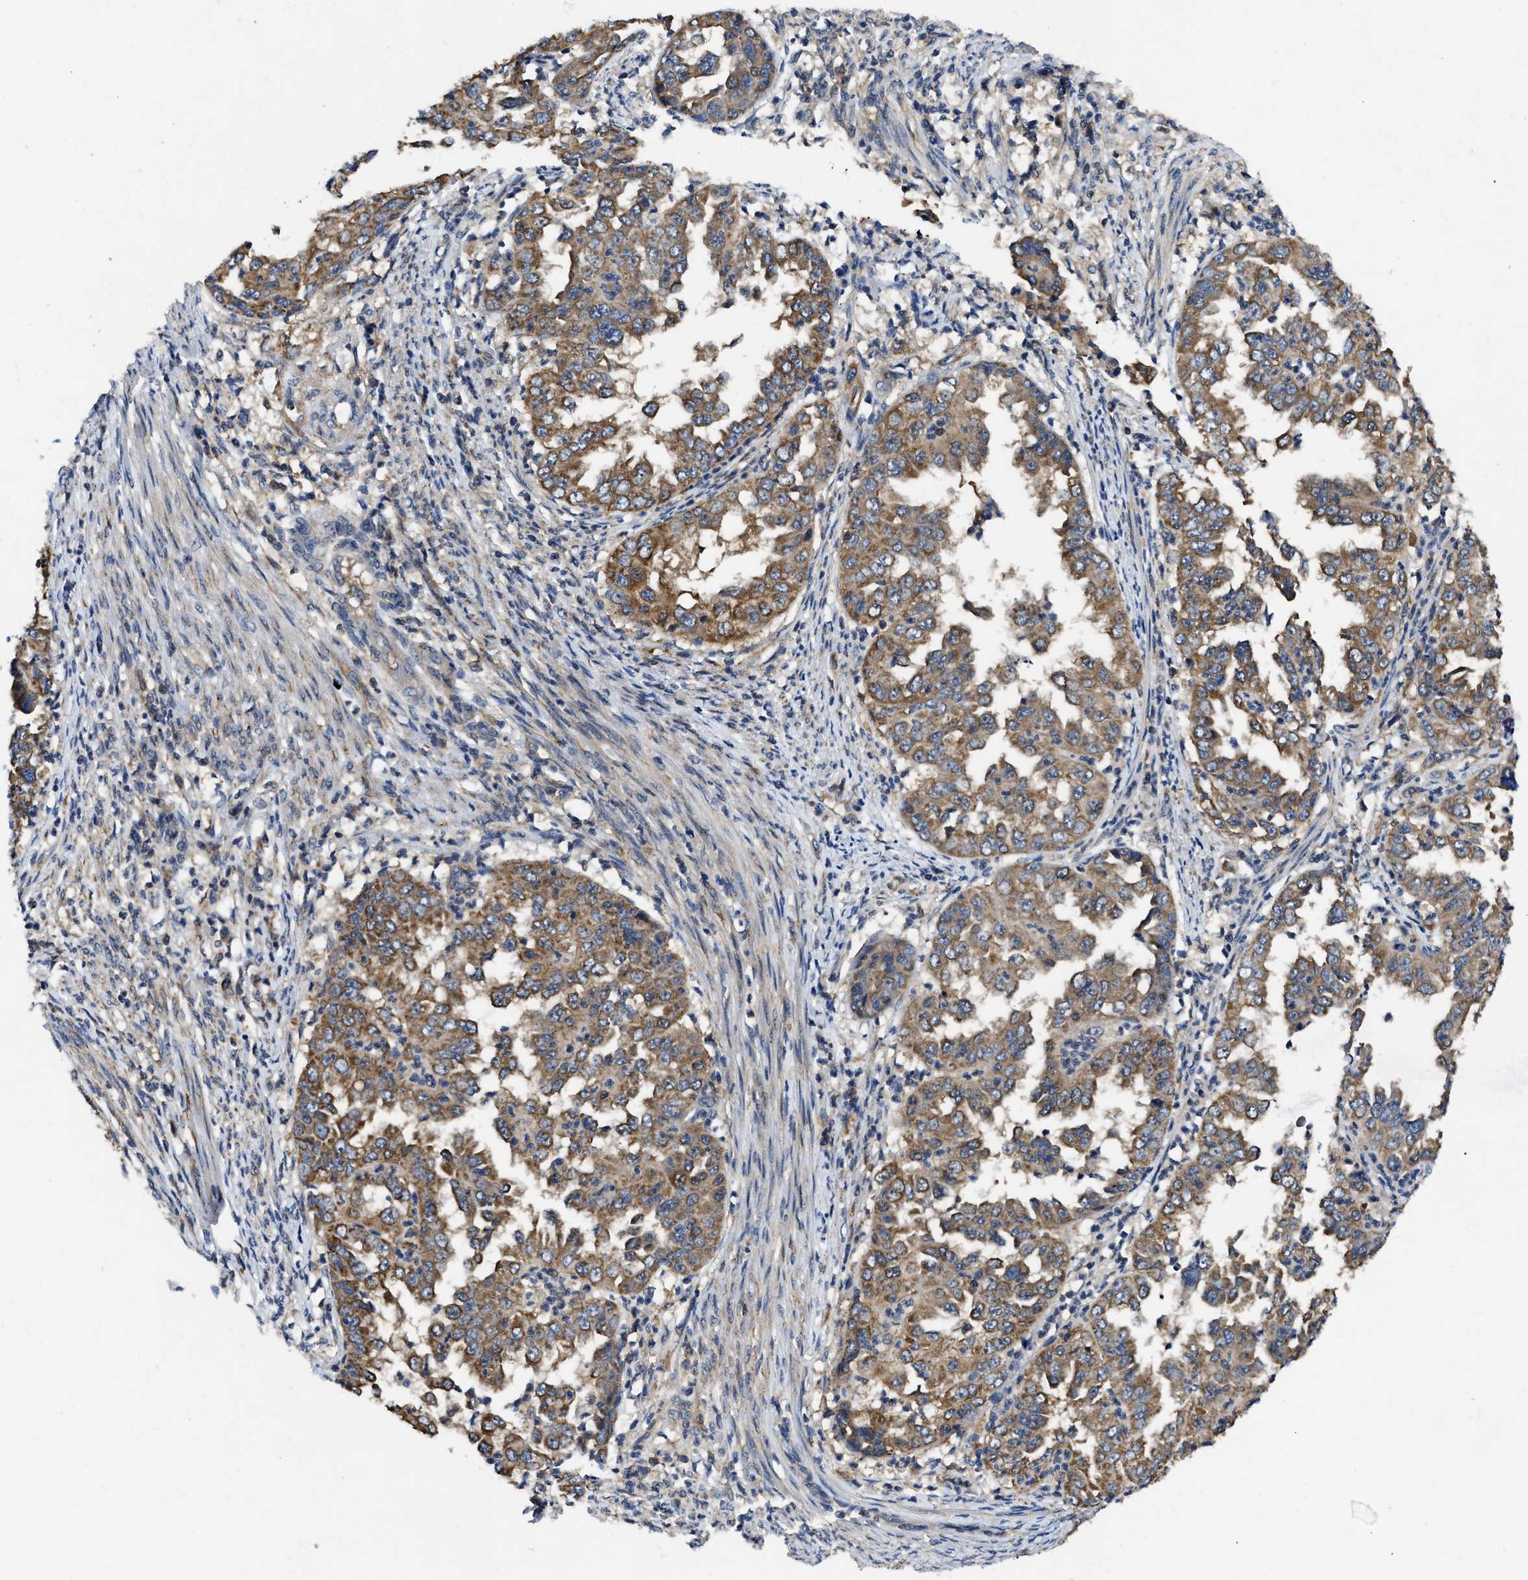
{"staining": {"intensity": "moderate", "quantity": ">75%", "location": "cytoplasmic/membranous"}, "tissue": "endometrial cancer", "cell_type": "Tumor cells", "image_type": "cancer", "snomed": [{"axis": "morphology", "description": "Adenocarcinoma, NOS"}, {"axis": "topography", "description": "Endometrium"}], "caption": "Endometrial cancer stained for a protein (brown) shows moderate cytoplasmic/membranous positive positivity in about >75% of tumor cells.", "gene": "GET4", "patient": {"sex": "female", "age": 85}}